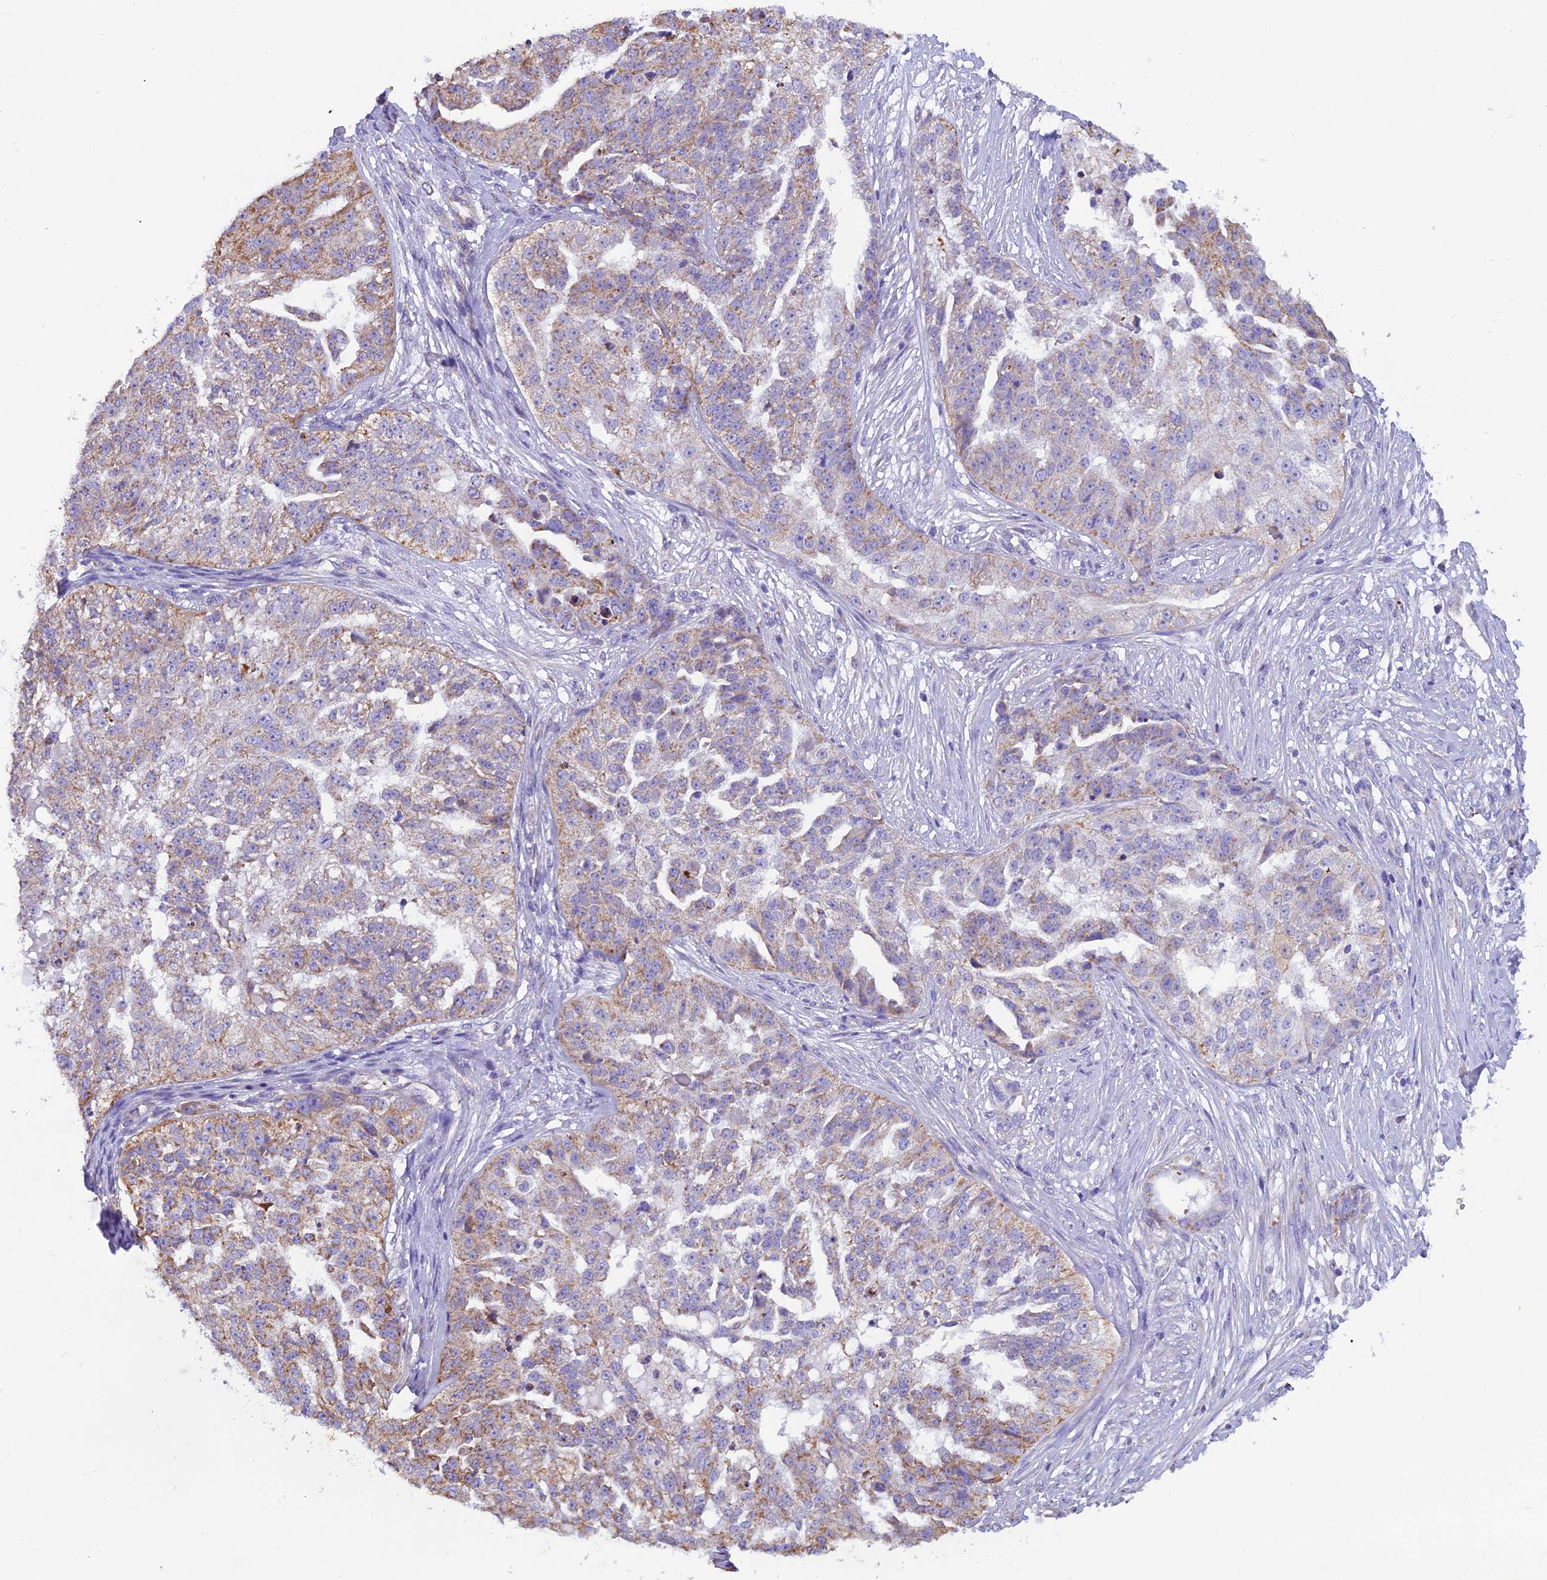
{"staining": {"intensity": "moderate", "quantity": "25%-75%", "location": "cytoplasmic/membranous"}, "tissue": "ovarian cancer", "cell_type": "Tumor cells", "image_type": "cancer", "snomed": [{"axis": "morphology", "description": "Cystadenocarcinoma, serous, NOS"}, {"axis": "topography", "description": "Ovary"}], "caption": "Tumor cells show medium levels of moderate cytoplasmic/membranous expression in about 25%-75% of cells in human ovarian serous cystadenocarcinoma.", "gene": "GPD1", "patient": {"sex": "female", "age": 58}}